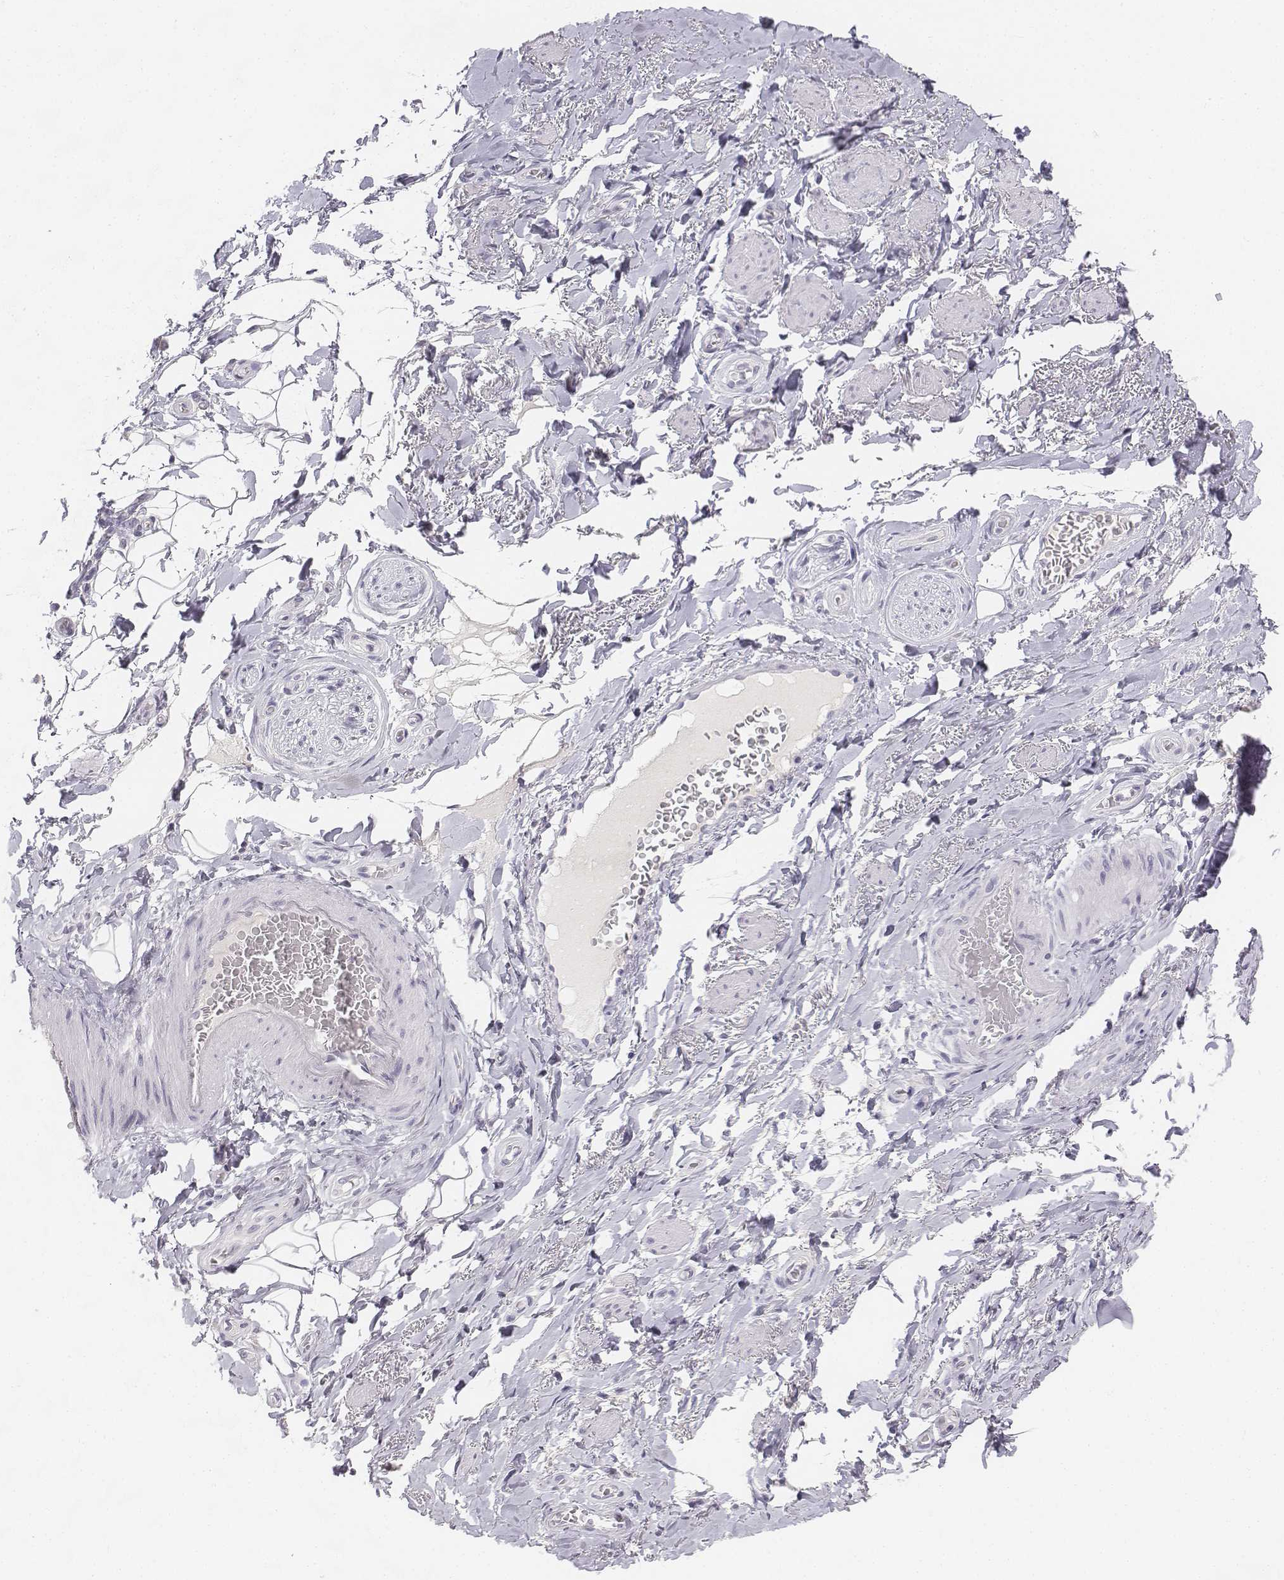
{"staining": {"intensity": "negative", "quantity": "none", "location": "none"}, "tissue": "adipose tissue", "cell_type": "Adipocytes", "image_type": "normal", "snomed": [{"axis": "morphology", "description": "Normal tissue, NOS"}, {"axis": "topography", "description": "Anal"}, {"axis": "topography", "description": "Peripheral nerve tissue"}], "caption": "The histopathology image demonstrates no significant positivity in adipocytes of adipose tissue.", "gene": "UCN2", "patient": {"sex": "male", "age": 53}}